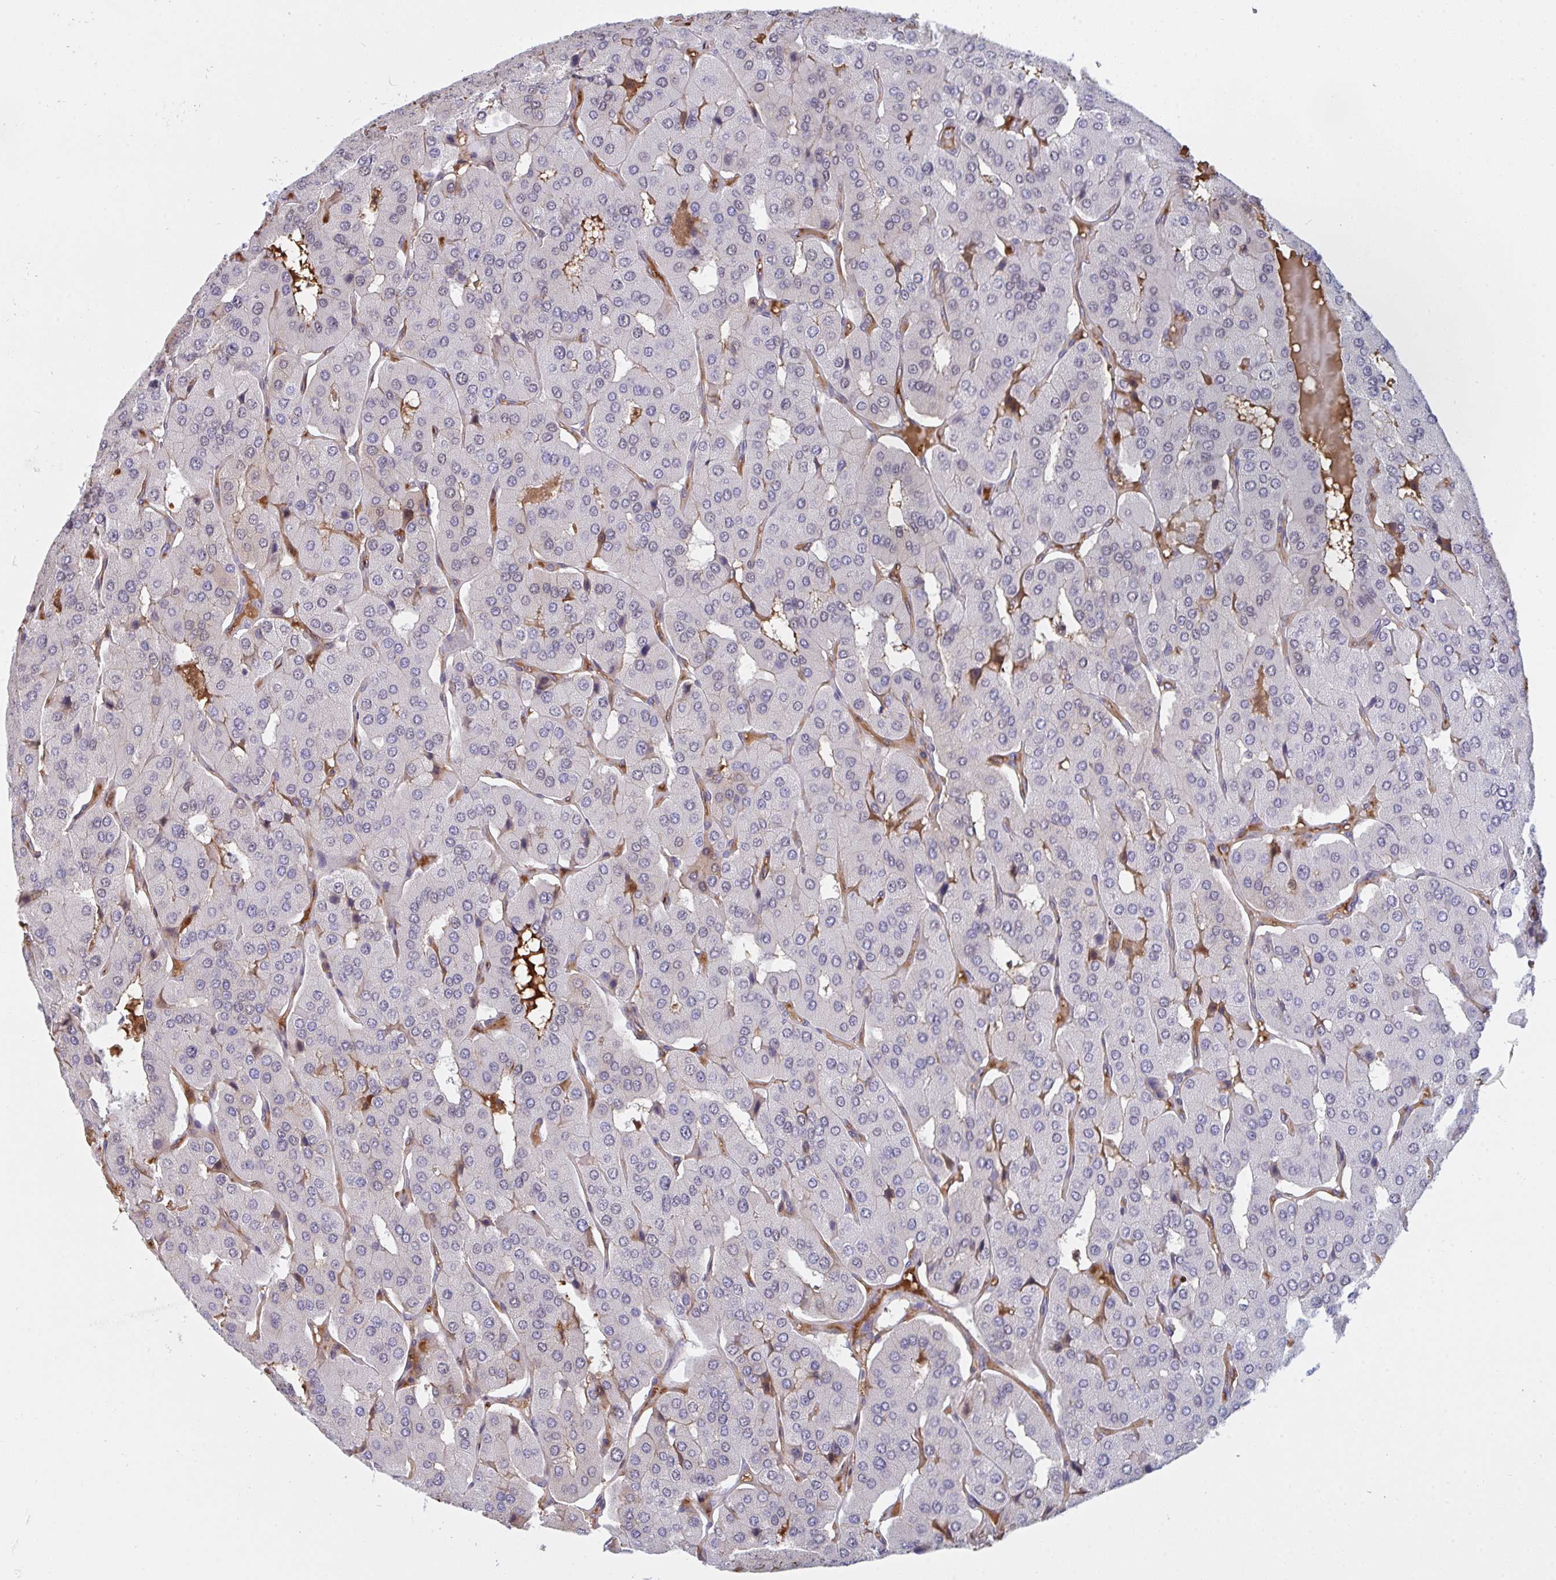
{"staining": {"intensity": "negative", "quantity": "none", "location": "none"}, "tissue": "parathyroid gland", "cell_type": "Glandular cells", "image_type": "normal", "snomed": [{"axis": "morphology", "description": "Normal tissue, NOS"}, {"axis": "morphology", "description": "Adenoma, NOS"}, {"axis": "topography", "description": "Parathyroid gland"}], "caption": "IHC photomicrograph of unremarkable human parathyroid gland stained for a protein (brown), which displays no staining in glandular cells.", "gene": "DSCAML1", "patient": {"sex": "female", "age": 86}}